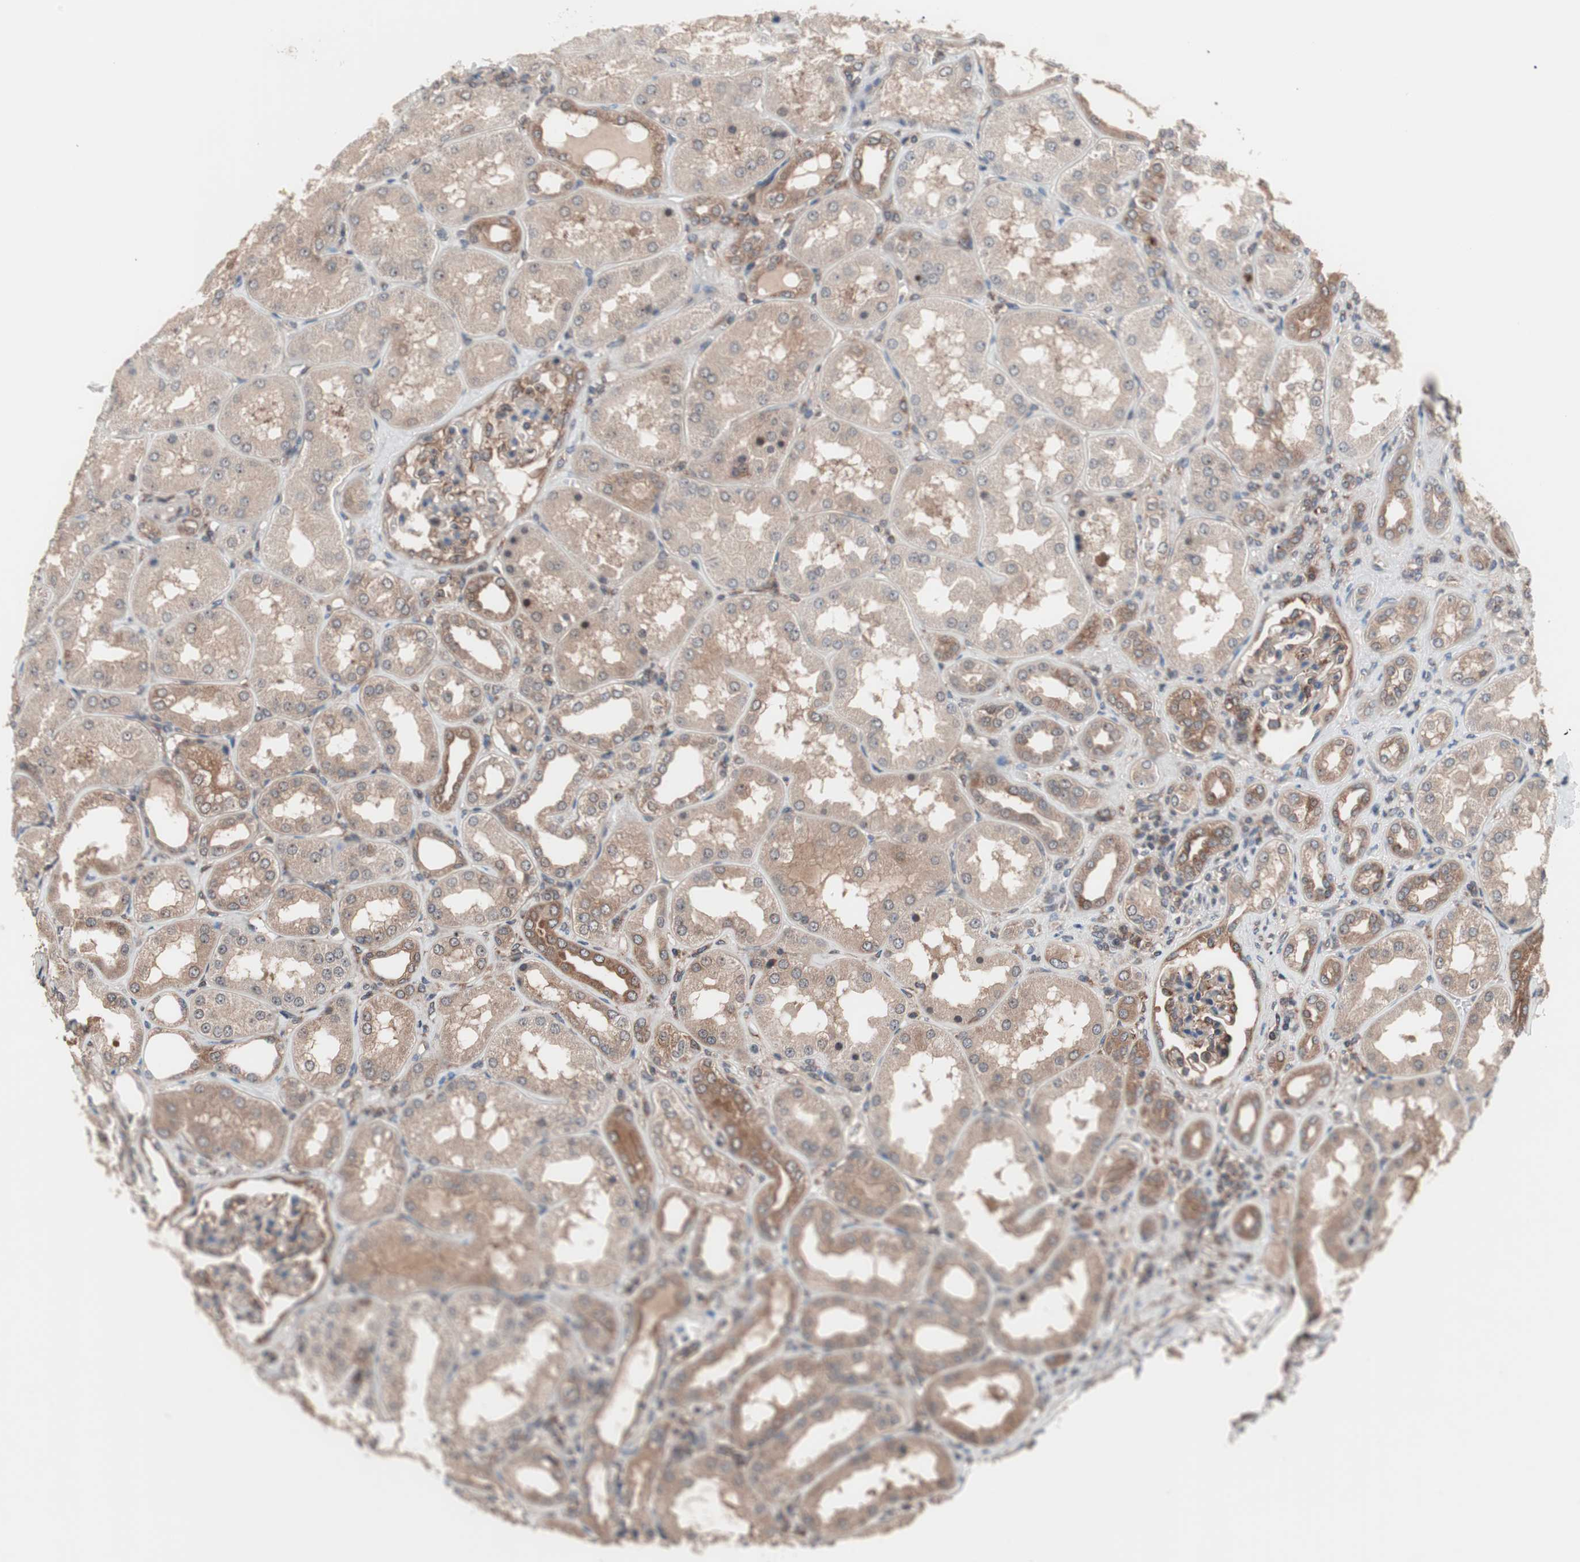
{"staining": {"intensity": "moderate", "quantity": "25%-75%", "location": "cytoplasmic/membranous"}, "tissue": "kidney", "cell_type": "Cells in glomeruli", "image_type": "normal", "snomed": [{"axis": "morphology", "description": "Normal tissue, NOS"}, {"axis": "topography", "description": "Kidney"}], "caption": "Moderate cytoplasmic/membranous positivity is seen in about 25%-75% of cells in glomeruli in unremarkable kidney. The staining is performed using DAB (3,3'-diaminobenzidine) brown chromogen to label protein expression. The nuclei are counter-stained blue using hematoxylin.", "gene": "IRS1", "patient": {"sex": "female", "age": 56}}